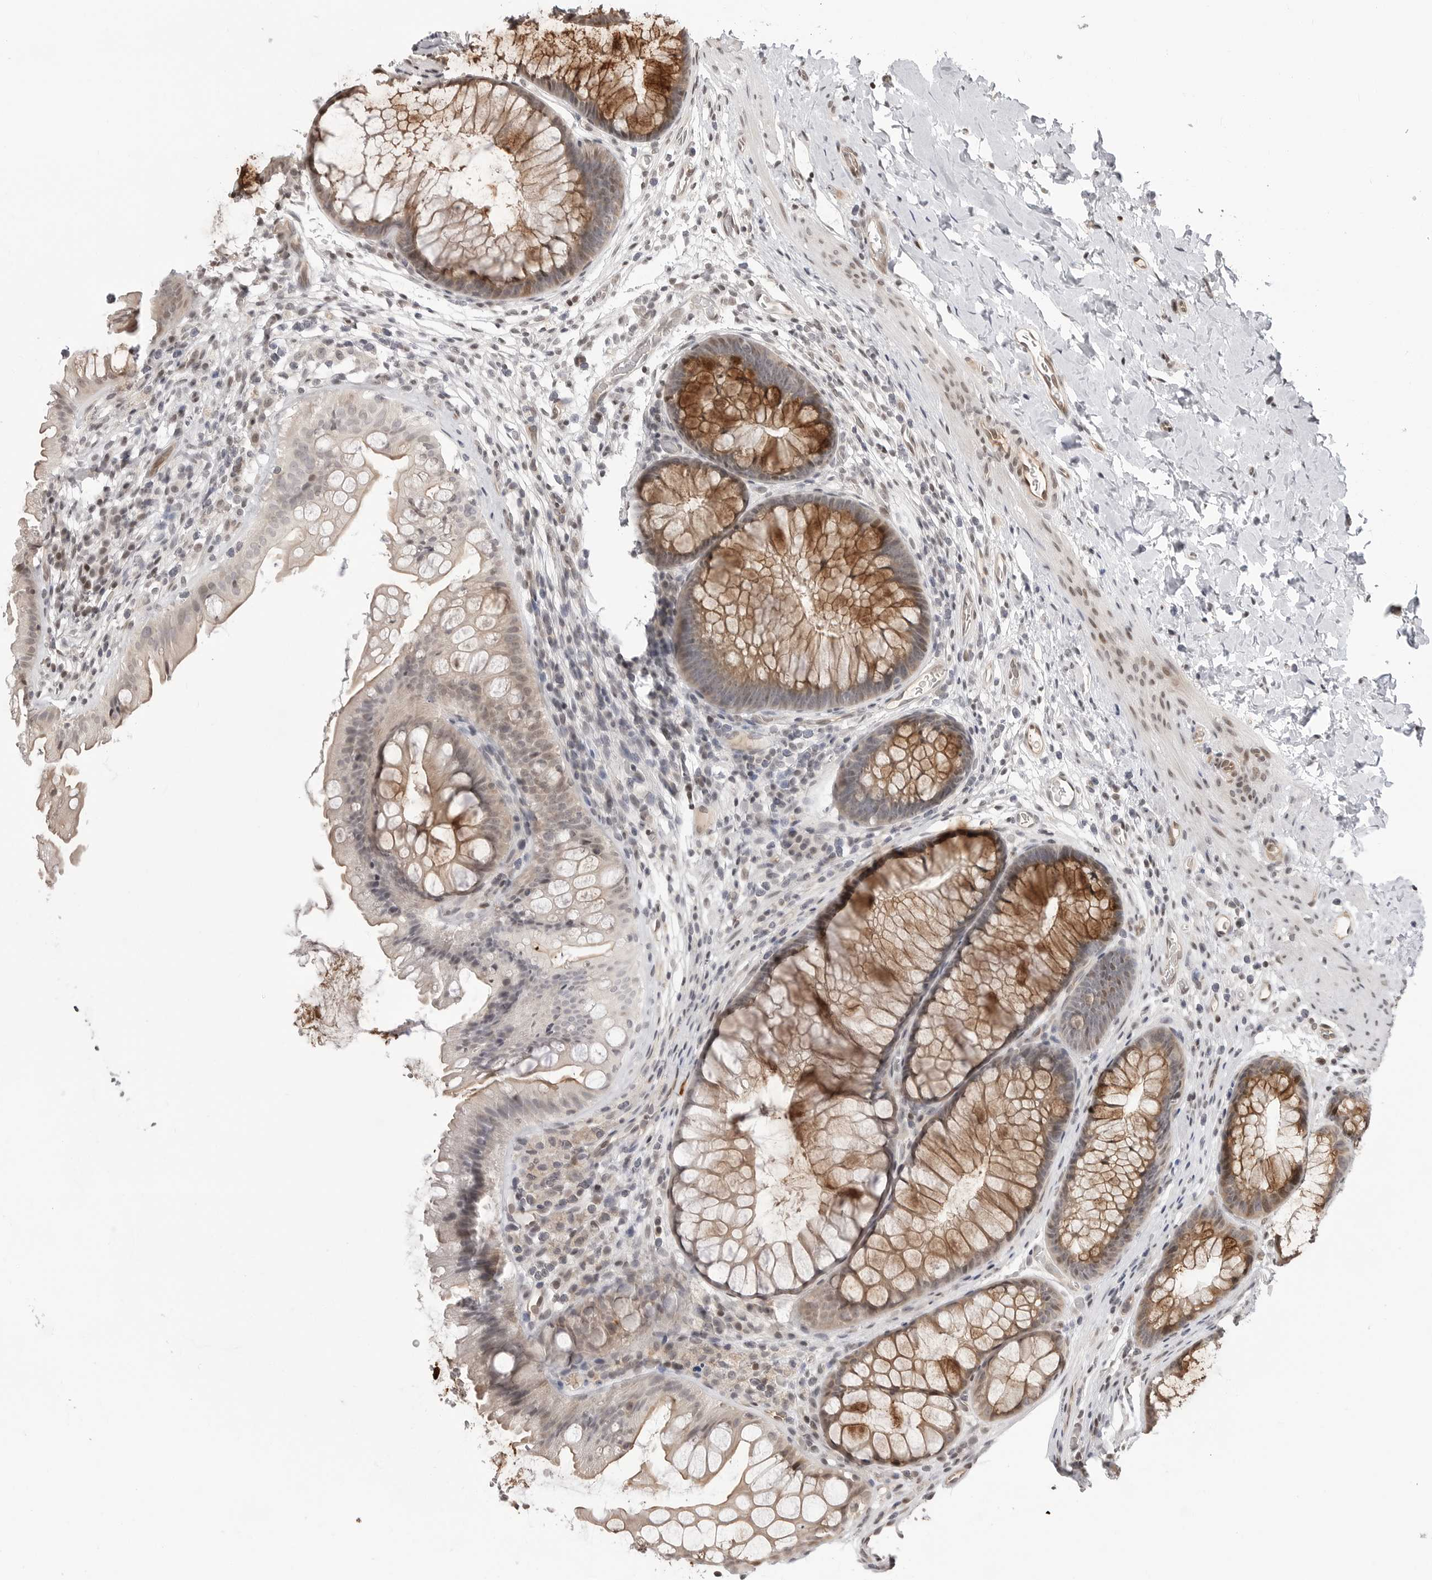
{"staining": {"intensity": "weak", "quantity": ">75%", "location": "nuclear"}, "tissue": "colon", "cell_type": "Endothelial cells", "image_type": "normal", "snomed": [{"axis": "morphology", "description": "Normal tissue, NOS"}, {"axis": "topography", "description": "Colon"}], "caption": "High-magnification brightfield microscopy of benign colon stained with DAB (brown) and counterstained with hematoxylin (blue). endothelial cells exhibit weak nuclear expression is seen in approximately>75% of cells. (DAB (3,3'-diaminobenzidine) IHC with brightfield microscopy, high magnification).", "gene": "C8orf33", "patient": {"sex": "female", "age": 62}}